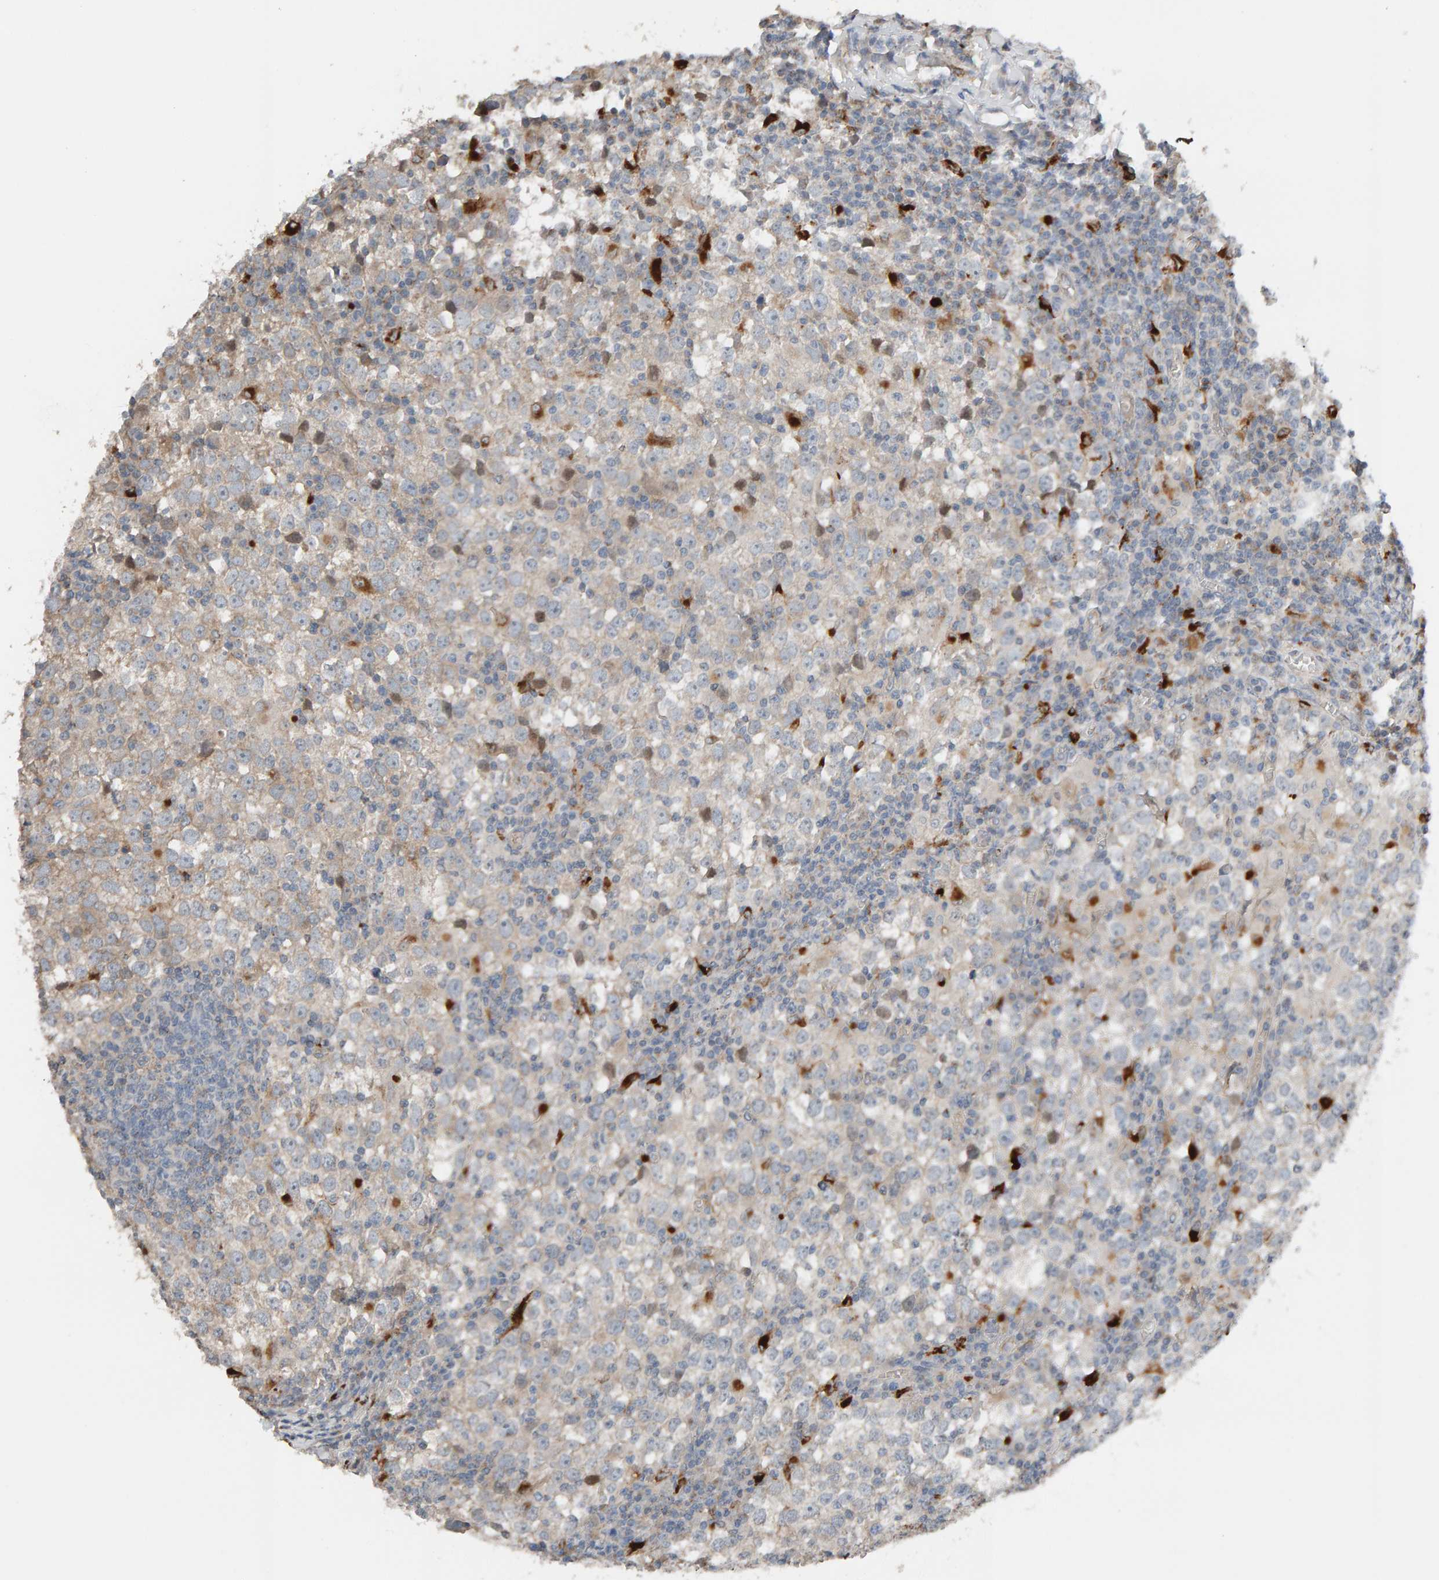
{"staining": {"intensity": "weak", "quantity": "<25%", "location": "cytoplasmic/membranous"}, "tissue": "testis cancer", "cell_type": "Tumor cells", "image_type": "cancer", "snomed": [{"axis": "morphology", "description": "Seminoma, NOS"}, {"axis": "topography", "description": "Testis"}], "caption": "A high-resolution micrograph shows immunohistochemistry staining of seminoma (testis), which exhibits no significant positivity in tumor cells. (Brightfield microscopy of DAB IHC at high magnification).", "gene": "IPPK", "patient": {"sex": "male", "age": 65}}